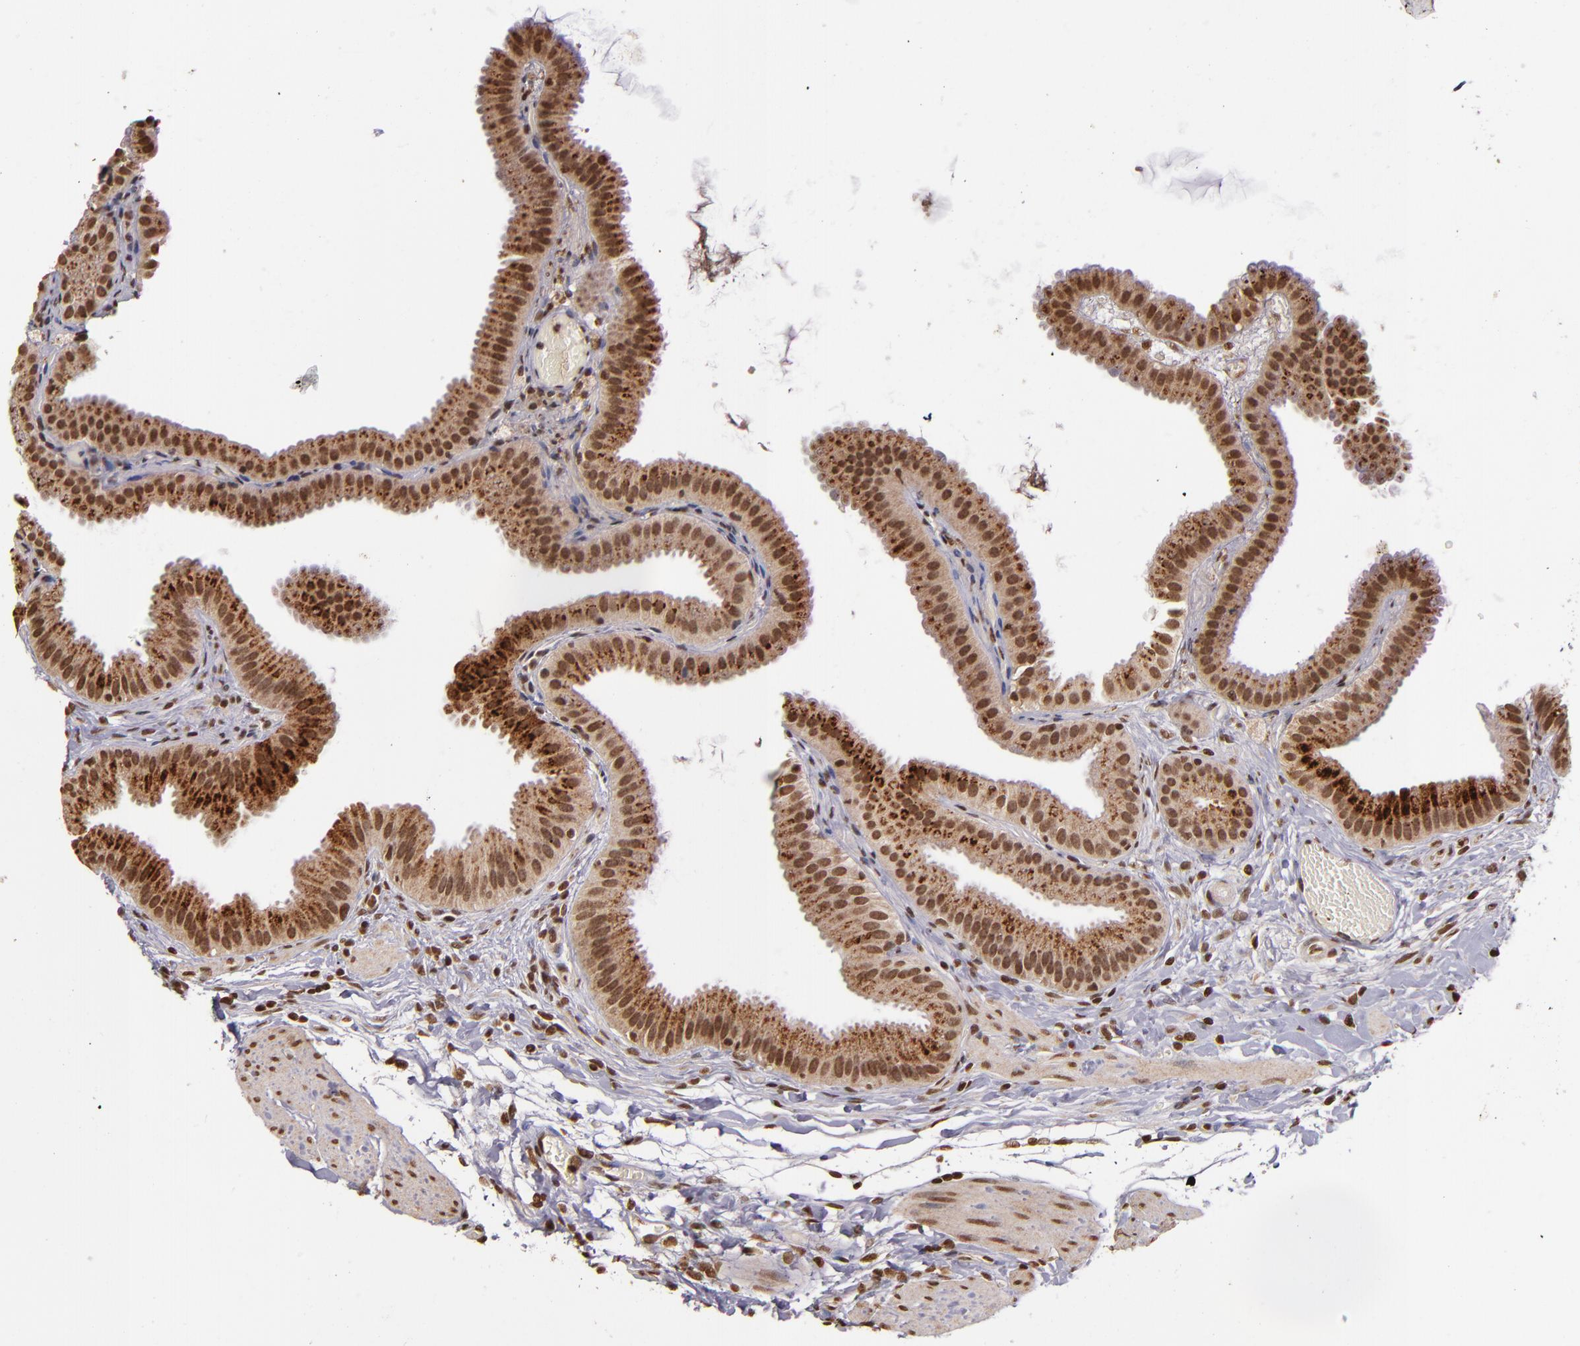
{"staining": {"intensity": "moderate", "quantity": ">75%", "location": "cytoplasmic/membranous,nuclear"}, "tissue": "gallbladder", "cell_type": "Glandular cells", "image_type": "normal", "snomed": [{"axis": "morphology", "description": "Normal tissue, NOS"}, {"axis": "topography", "description": "Gallbladder"}], "caption": "Protein positivity by immunohistochemistry (IHC) reveals moderate cytoplasmic/membranous,nuclear staining in about >75% of glandular cells in benign gallbladder.", "gene": "CUL3", "patient": {"sex": "female", "age": 63}}